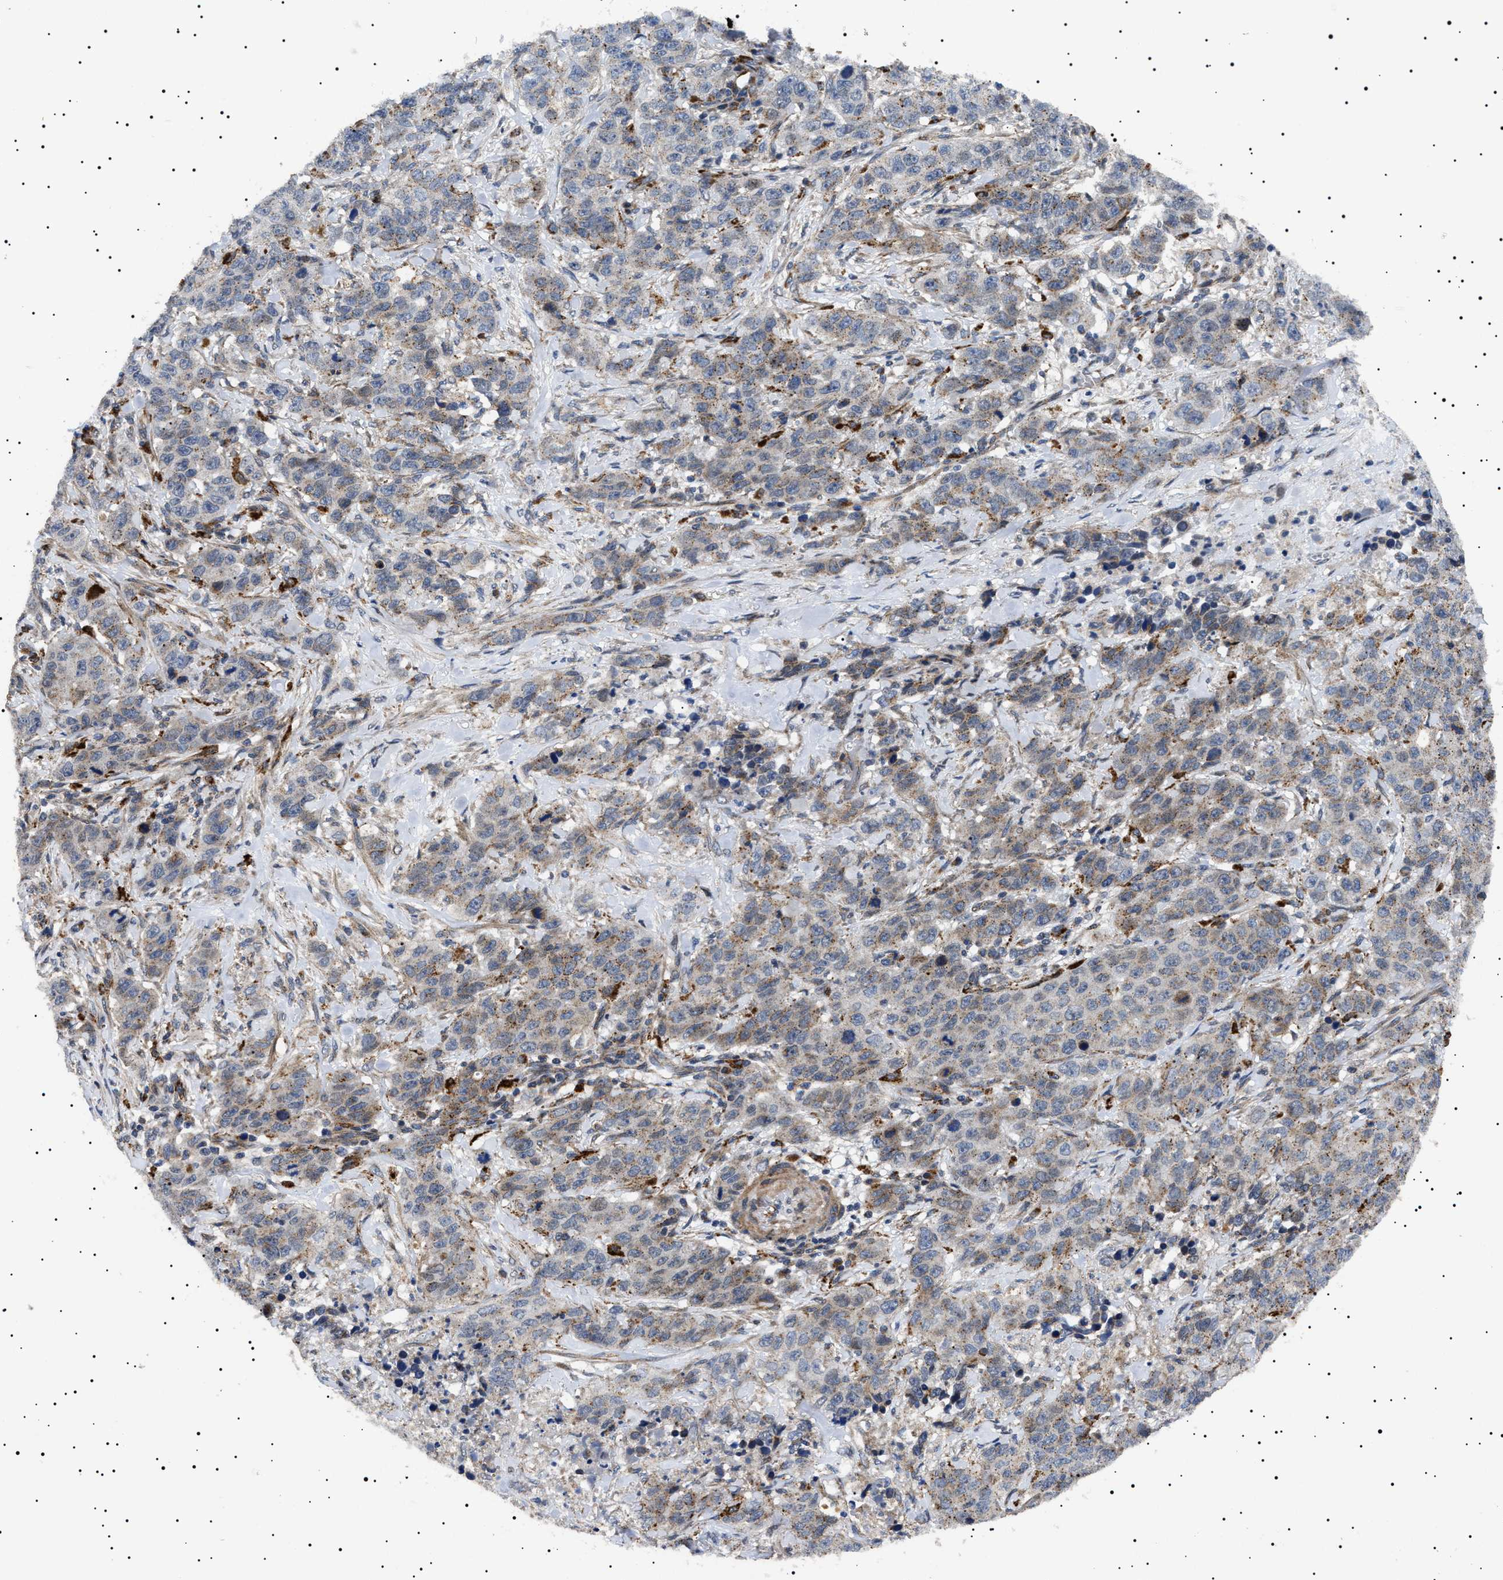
{"staining": {"intensity": "moderate", "quantity": "<25%", "location": "cytoplasmic/membranous"}, "tissue": "stomach cancer", "cell_type": "Tumor cells", "image_type": "cancer", "snomed": [{"axis": "morphology", "description": "Adenocarcinoma, NOS"}, {"axis": "topography", "description": "Stomach"}], "caption": "An image showing moderate cytoplasmic/membranous staining in about <25% of tumor cells in adenocarcinoma (stomach), as visualized by brown immunohistochemical staining.", "gene": "RAB34", "patient": {"sex": "male", "age": 48}}